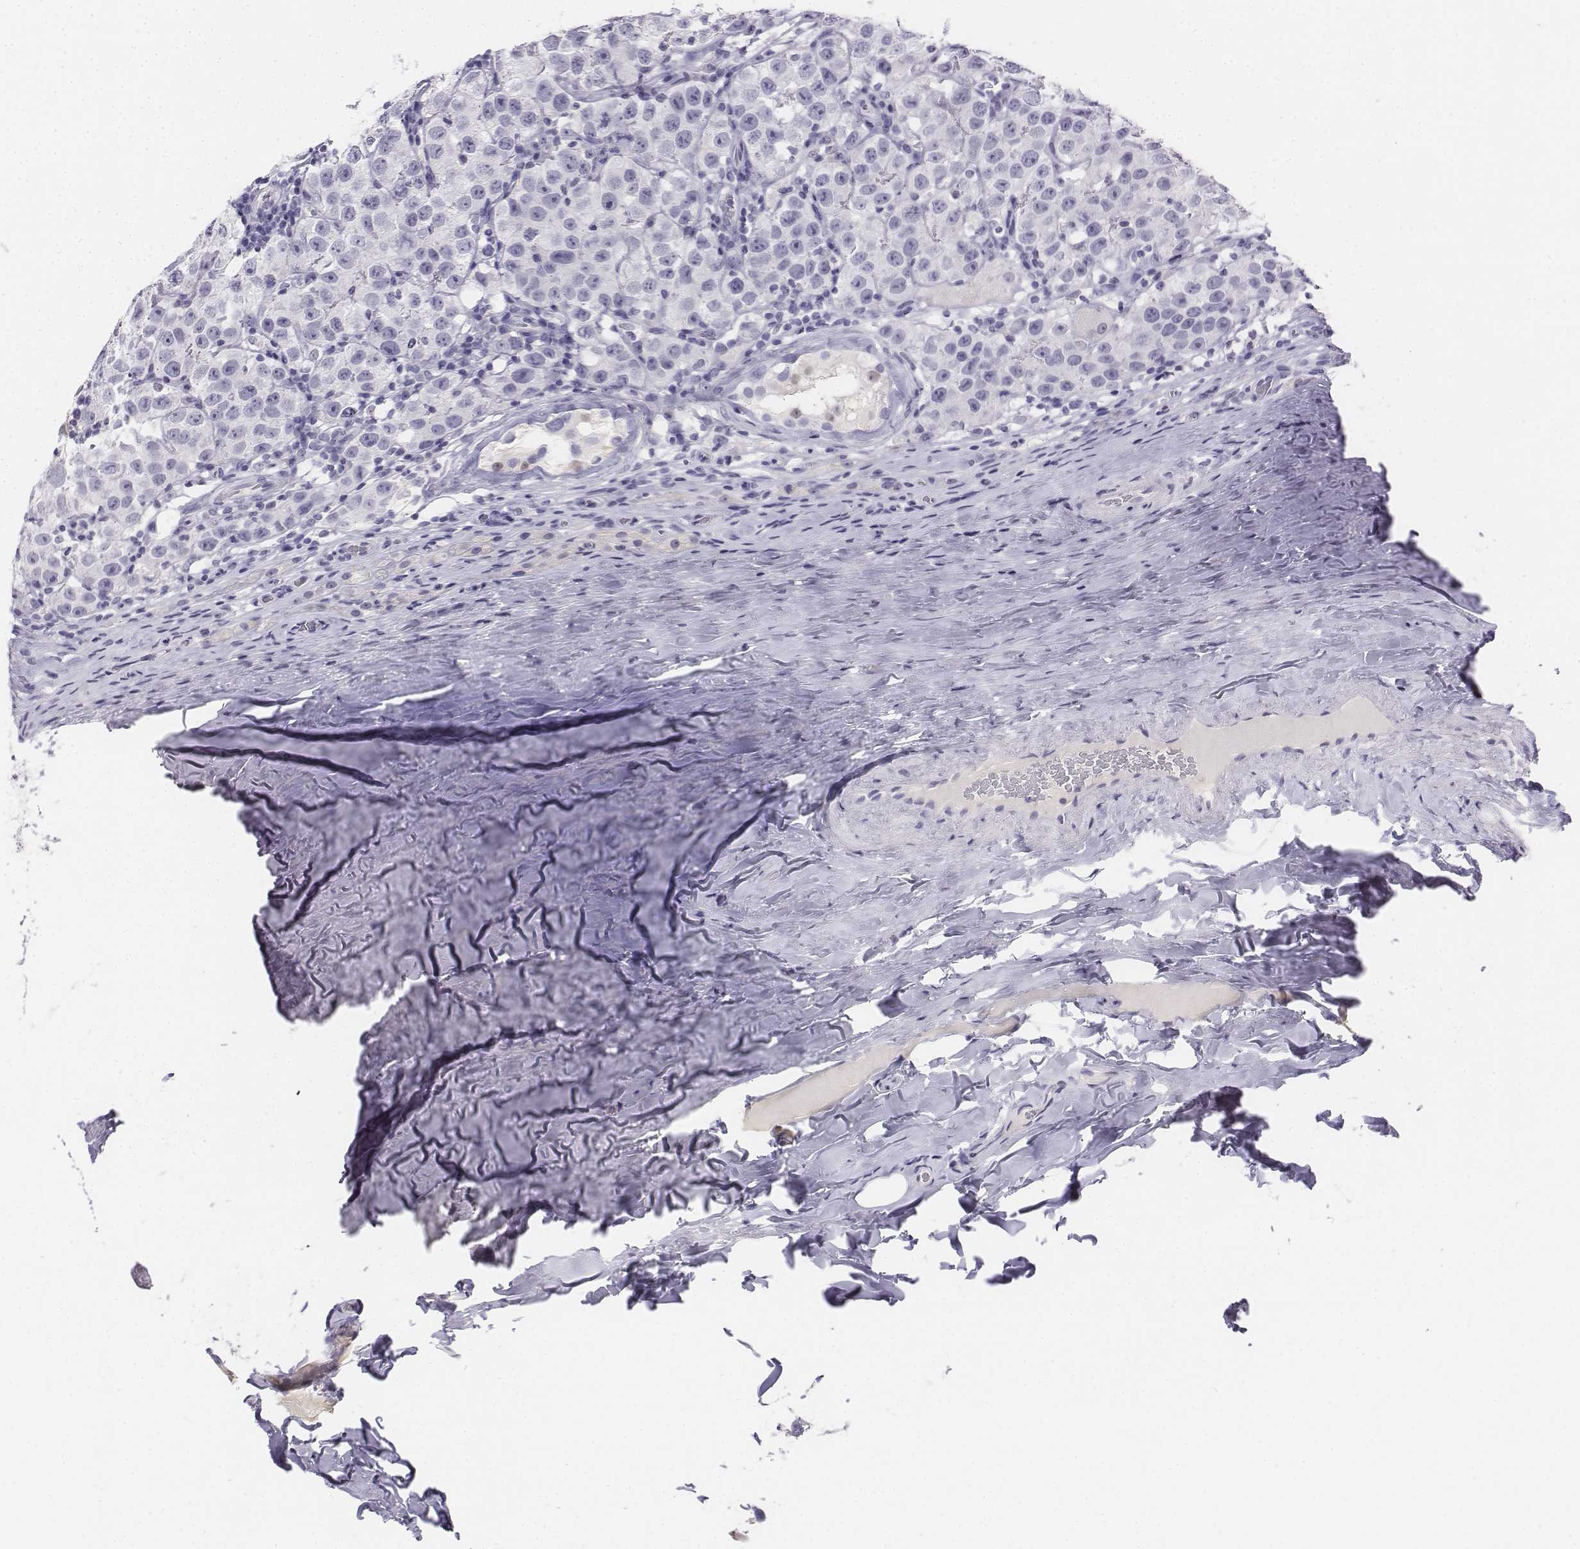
{"staining": {"intensity": "negative", "quantity": "none", "location": "none"}, "tissue": "testis cancer", "cell_type": "Tumor cells", "image_type": "cancer", "snomed": [{"axis": "morphology", "description": "Seminoma, NOS"}, {"axis": "topography", "description": "Testis"}], "caption": "Immunohistochemical staining of human testis seminoma reveals no significant expression in tumor cells.", "gene": "UCN2", "patient": {"sex": "male", "age": 34}}